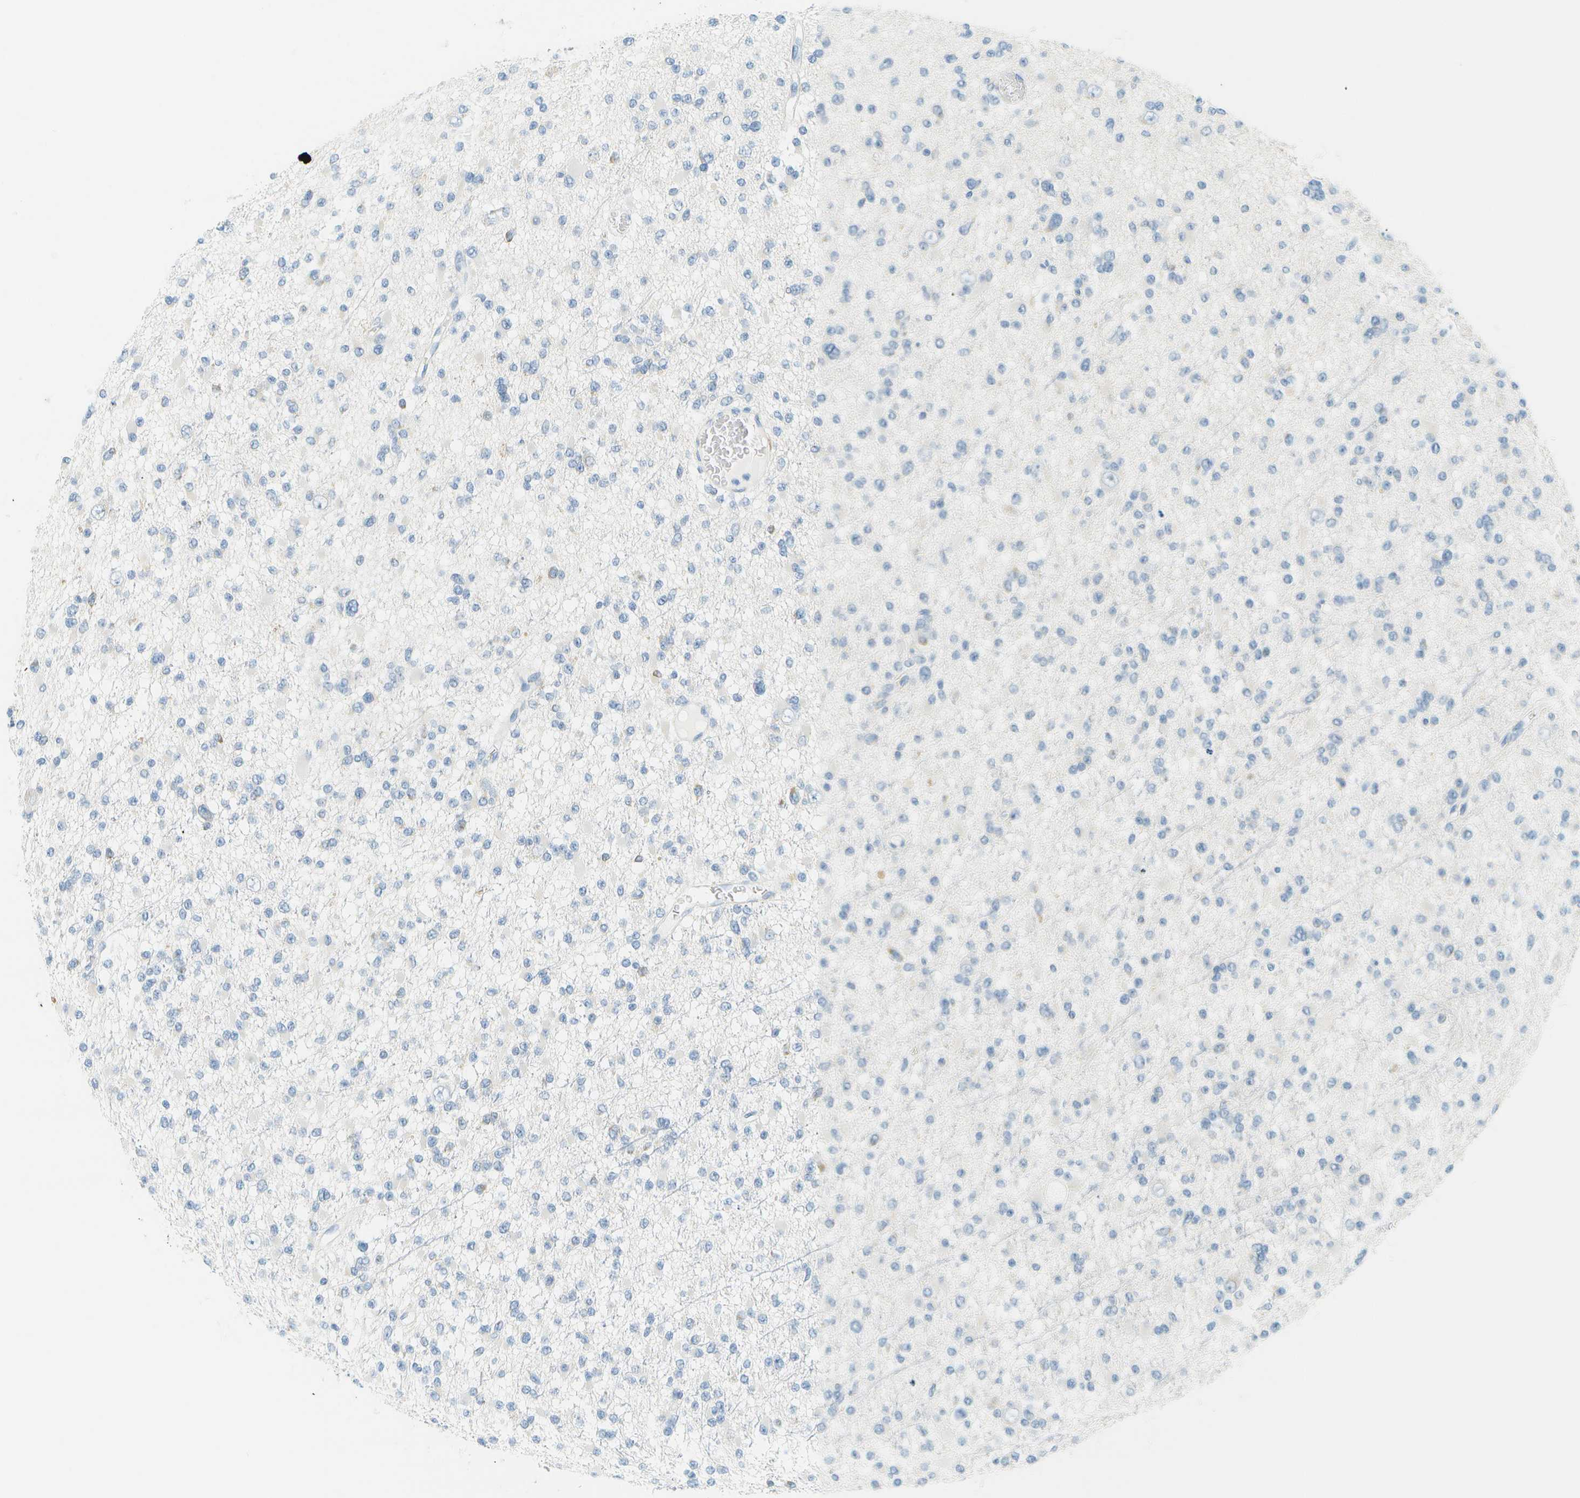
{"staining": {"intensity": "negative", "quantity": "none", "location": "none"}, "tissue": "glioma", "cell_type": "Tumor cells", "image_type": "cancer", "snomed": [{"axis": "morphology", "description": "Glioma, malignant, Low grade"}, {"axis": "topography", "description": "Brain"}], "caption": "The photomicrograph exhibits no staining of tumor cells in malignant glioma (low-grade).", "gene": "SMYD5", "patient": {"sex": "female", "age": 22}}